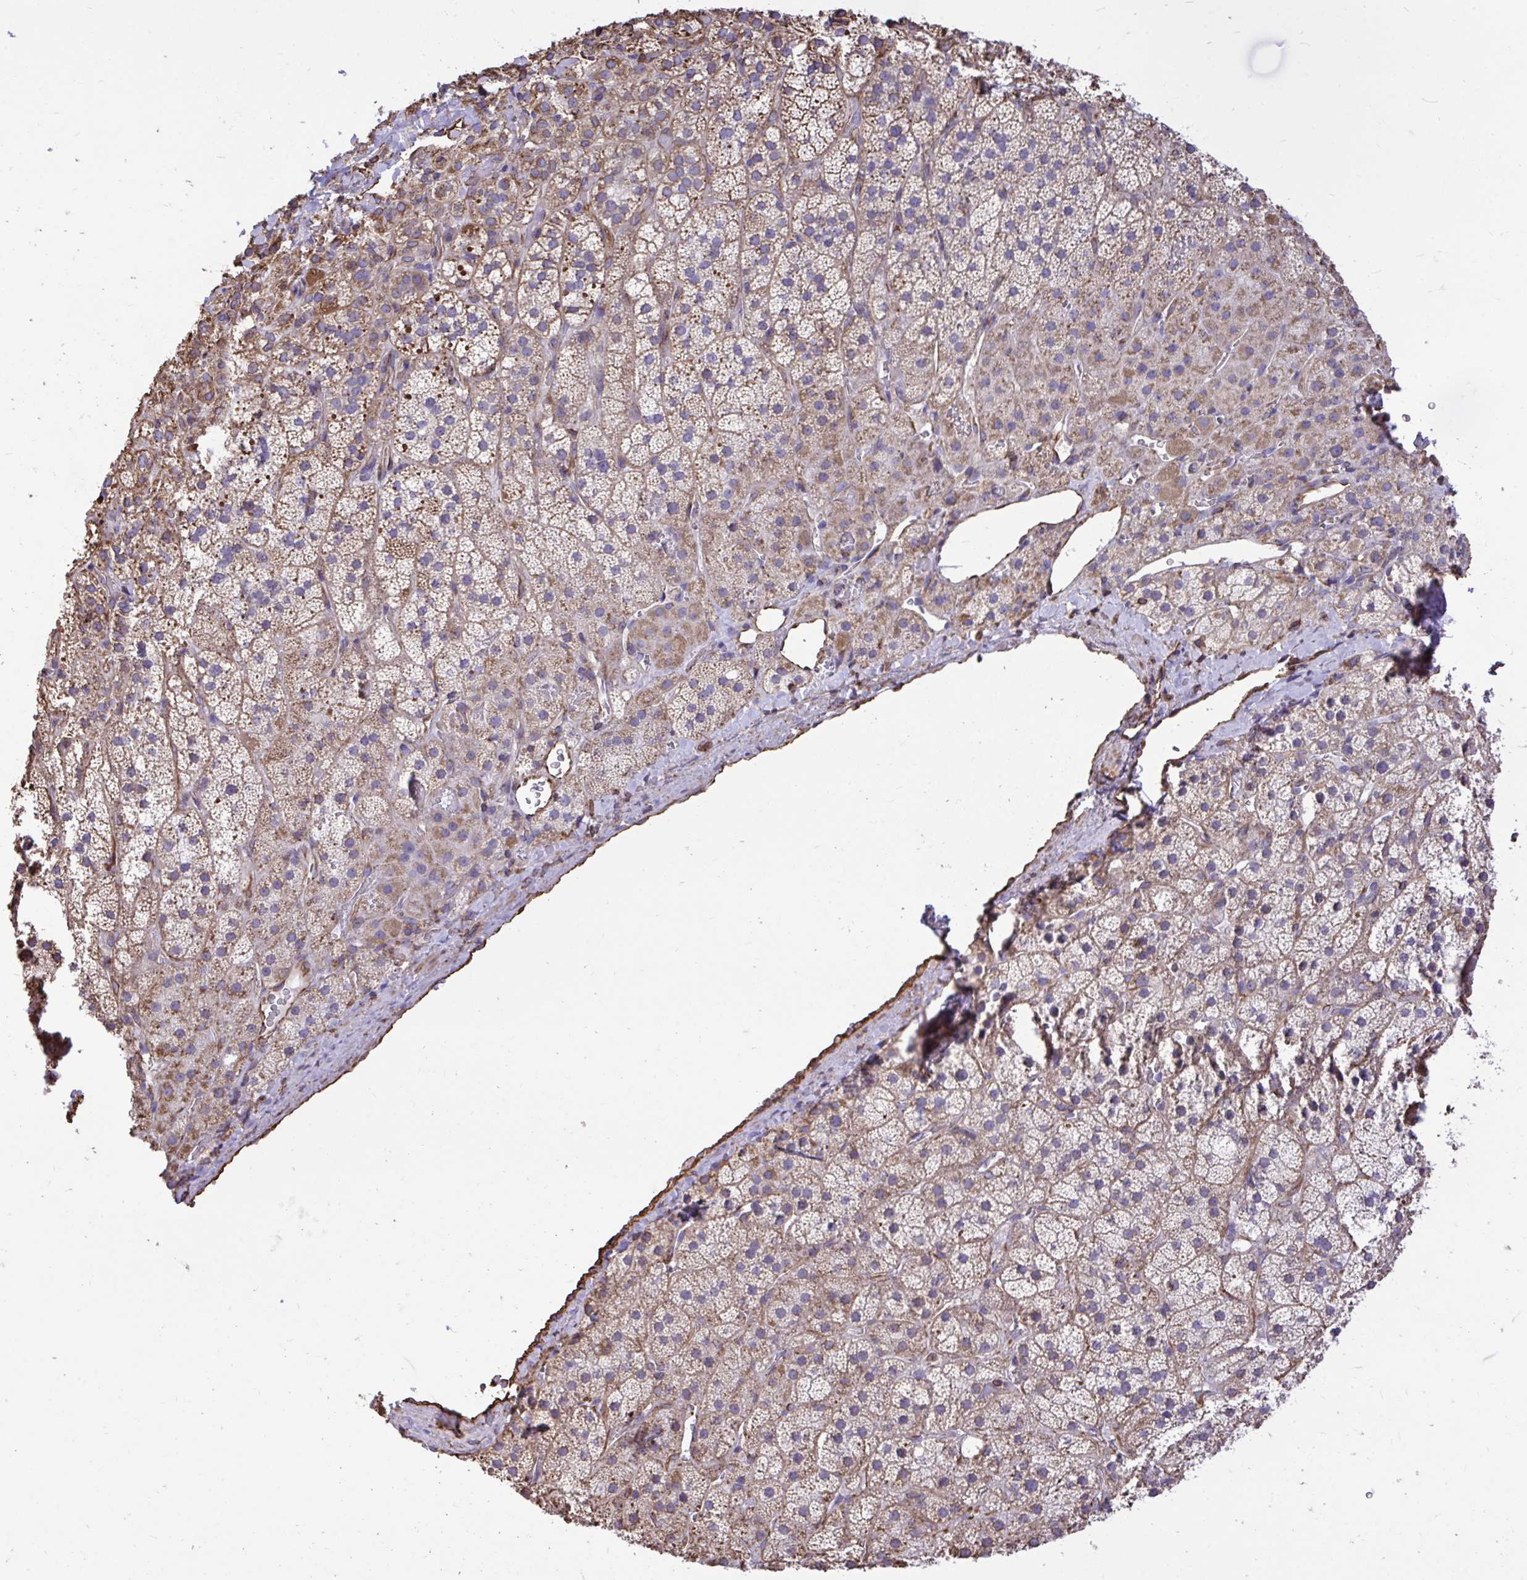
{"staining": {"intensity": "moderate", "quantity": "25%-75%", "location": "cytoplasmic/membranous"}, "tissue": "adrenal gland", "cell_type": "Glandular cells", "image_type": "normal", "snomed": [{"axis": "morphology", "description": "Normal tissue, NOS"}, {"axis": "topography", "description": "Adrenal gland"}], "caption": "This photomicrograph reveals unremarkable adrenal gland stained with immunohistochemistry (IHC) to label a protein in brown. The cytoplasmic/membranous of glandular cells show moderate positivity for the protein. Nuclei are counter-stained blue.", "gene": "RNF103", "patient": {"sex": "male", "age": 57}}